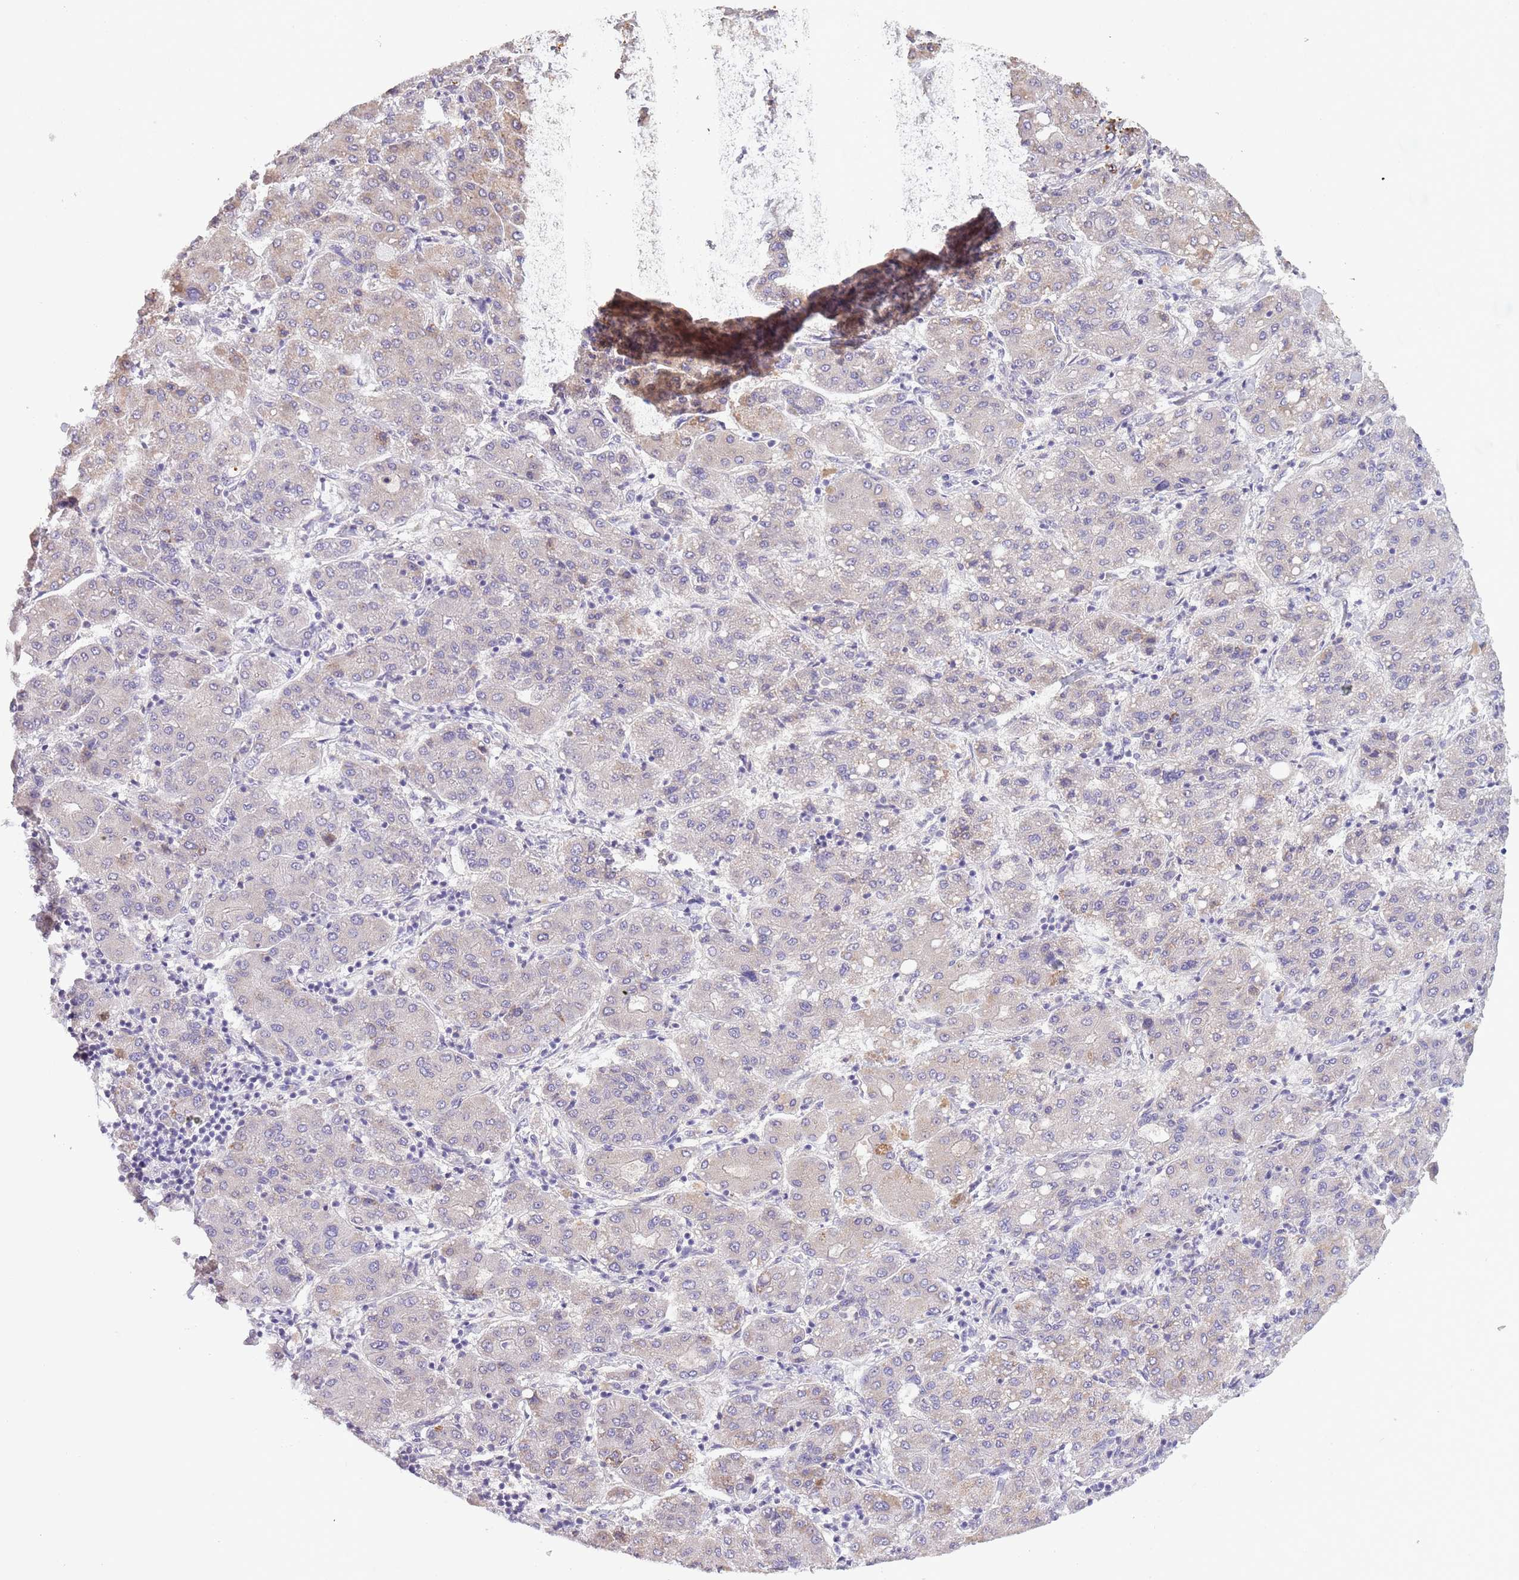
{"staining": {"intensity": "weak", "quantity": "25%-75%", "location": "cytoplasmic/membranous"}, "tissue": "liver cancer", "cell_type": "Tumor cells", "image_type": "cancer", "snomed": [{"axis": "morphology", "description": "Carcinoma, Hepatocellular, NOS"}, {"axis": "topography", "description": "Liver"}], "caption": "Human liver cancer (hepatocellular carcinoma) stained with a protein marker displays weak staining in tumor cells.", "gene": "ZNF658", "patient": {"sex": "male", "age": 65}}